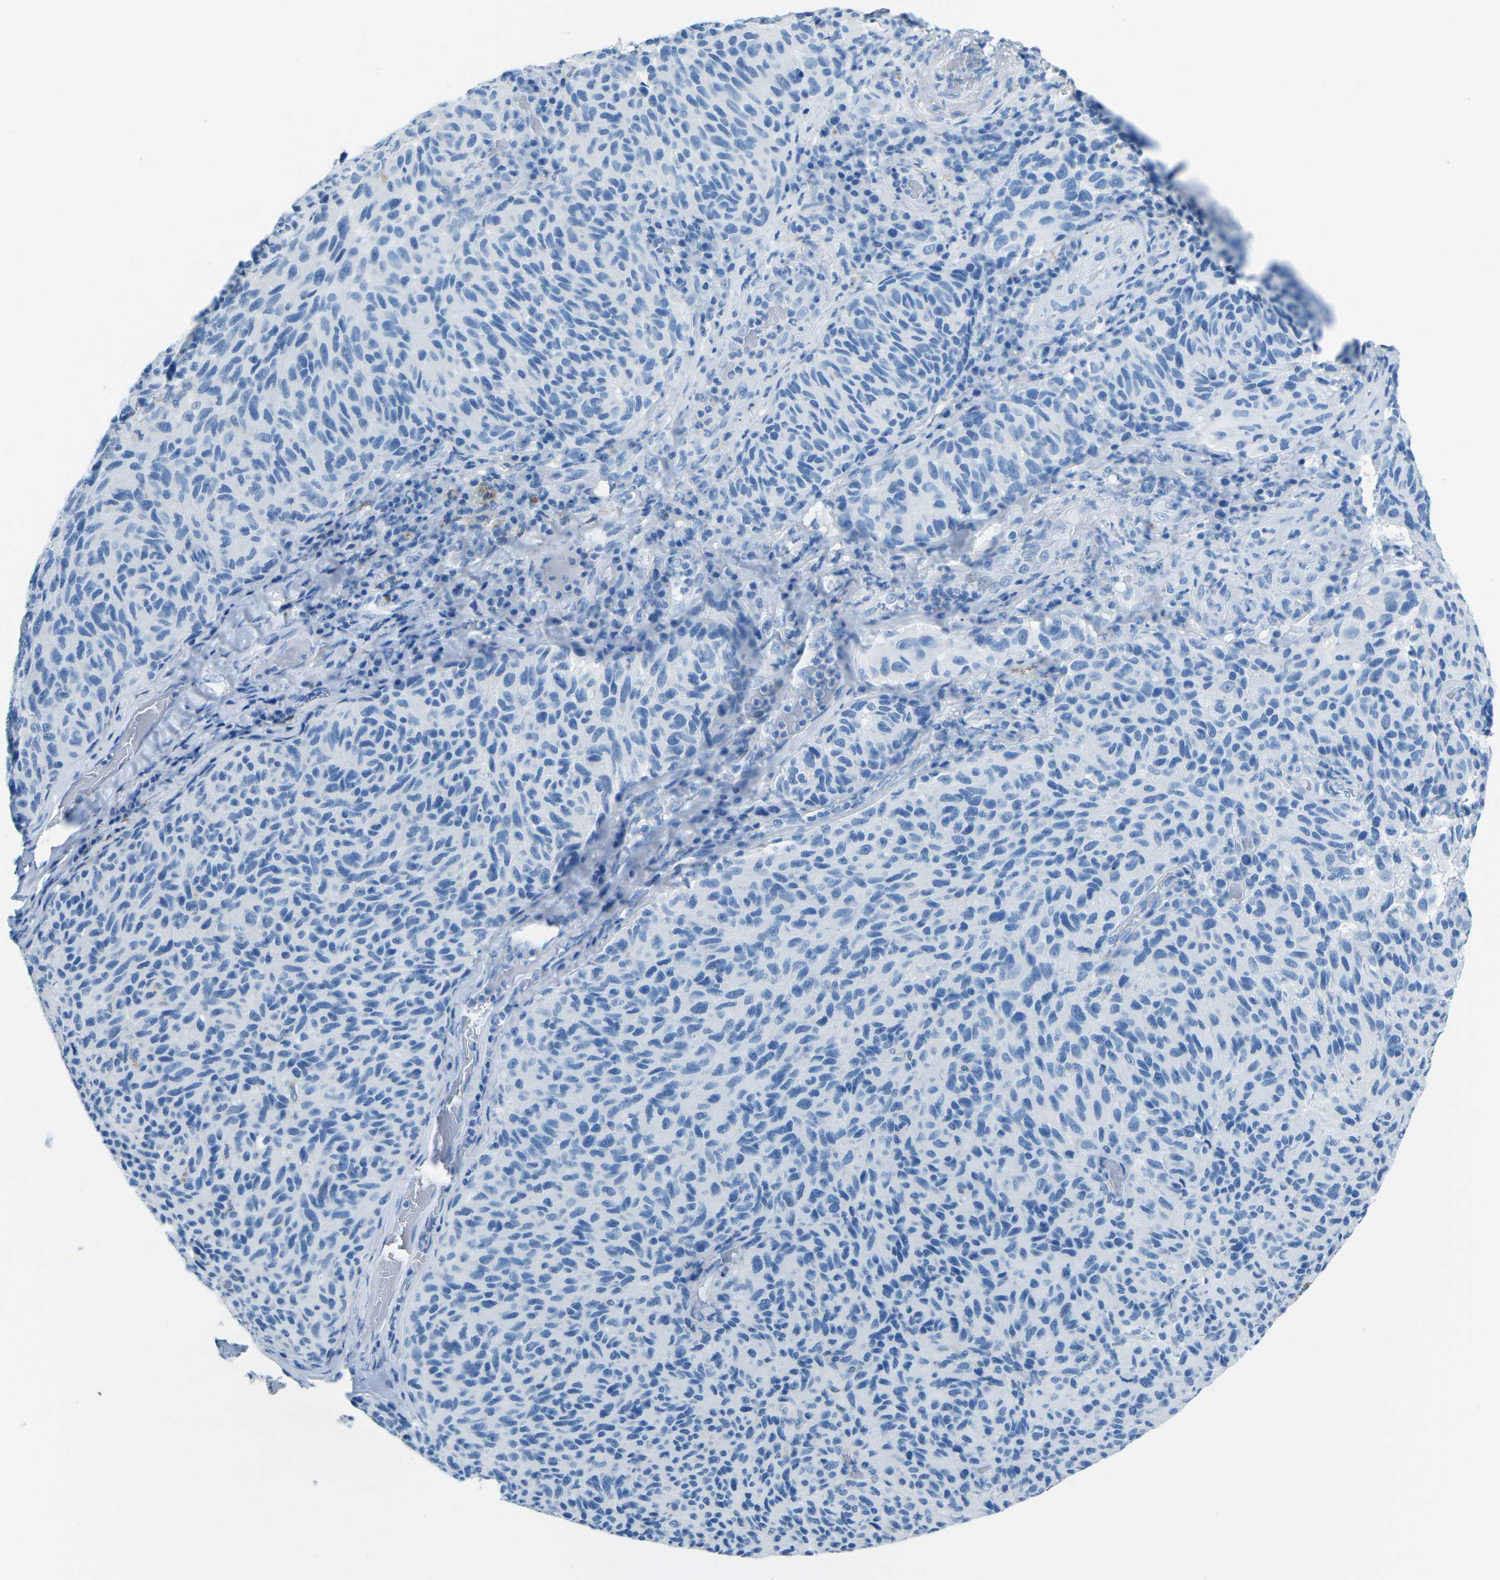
{"staining": {"intensity": "negative", "quantity": "none", "location": "none"}, "tissue": "melanoma", "cell_type": "Tumor cells", "image_type": "cancer", "snomed": [{"axis": "morphology", "description": "Malignant melanoma, NOS"}, {"axis": "topography", "description": "Skin"}], "caption": "This is a histopathology image of immunohistochemistry (IHC) staining of malignant melanoma, which shows no positivity in tumor cells.", "gene": "MYH8", "patient": {"sex": "female", "age": 73}}